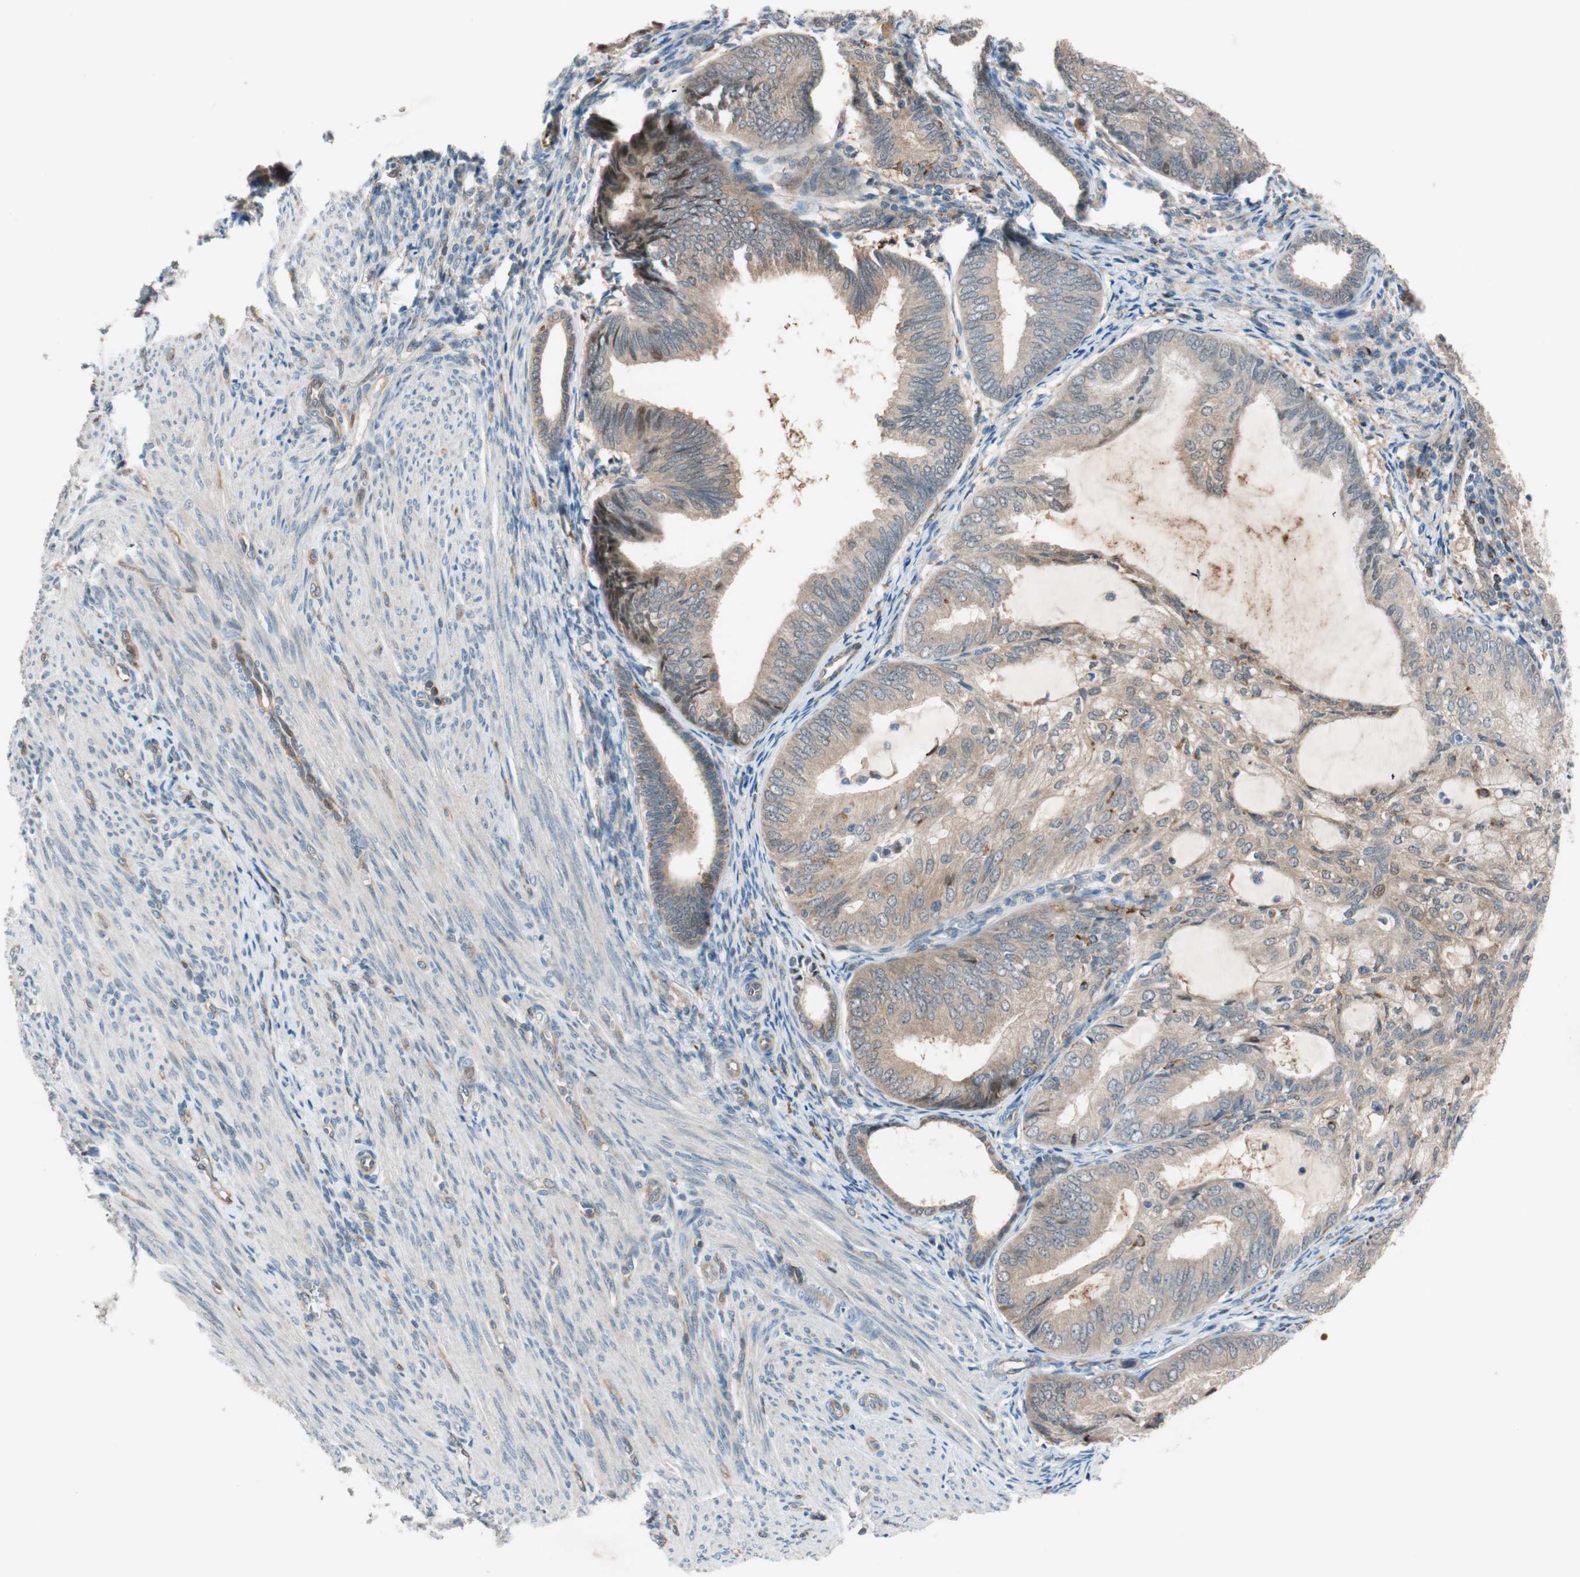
{"staining": {"intensity": "moderate", "quantity": "<25%", "location": "cytoplasmic/membranous"}, "tissue": "endometrial cancer", "cell_type": "Tumor cells", "image_type": "cancer", "snomed": [{"axis": "morphology", "description": "Adenocarcinoma, NOS"}, {"axis": "topography", "description": "Endometrium"}], "caption": "This is an image of immunohistochemistry staining of adenocarcinoma (endometrial), which shows moderate staining in the cytoplasmic/membranous of tumor cells.", "gene": "PIK3R3", "patient": {"sex": "female", "age": 81}}